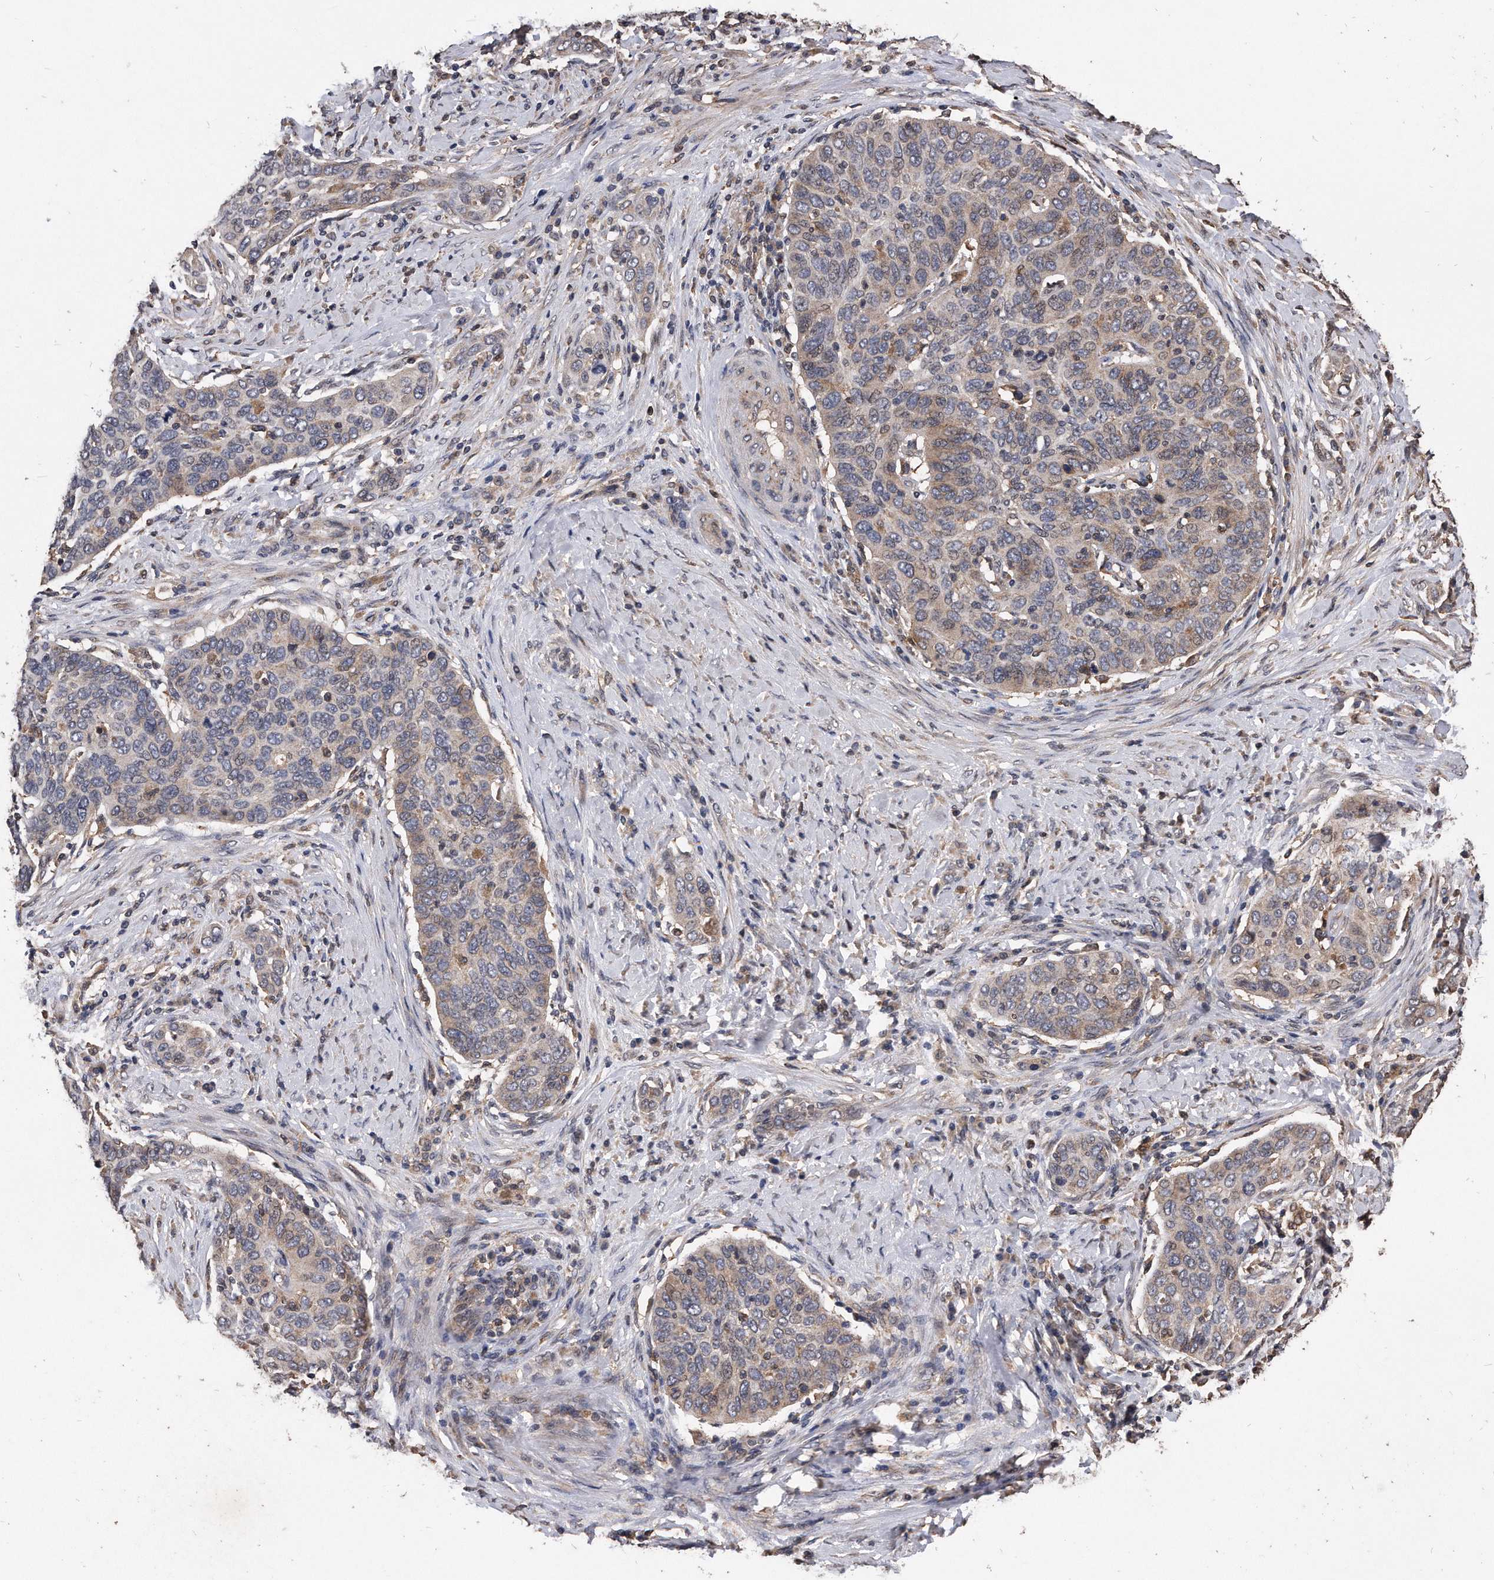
{"staining": {"intensity": "weak", "quantity": "<25%", "location": "cytoplasmic/membranous"}, "tissue": "cervical cancer", "cell_type": "Tumor cells", "image_type": "cancer", "snomed": [{"axis": "morphology", "description": "Squamous cell carcinoma, NOS"}, {"axis": "topography", "description": "Cervix"}], "caption": "This photomicrograph is of cervical cancer (squamous cell carcinoma) stained with IHC to label a protein in brown with the nuclei are counter-stained blue. There is no staining in tumor cells.", "gene": "IL20RA", "patient": {"sex": "female", "age": 60}}